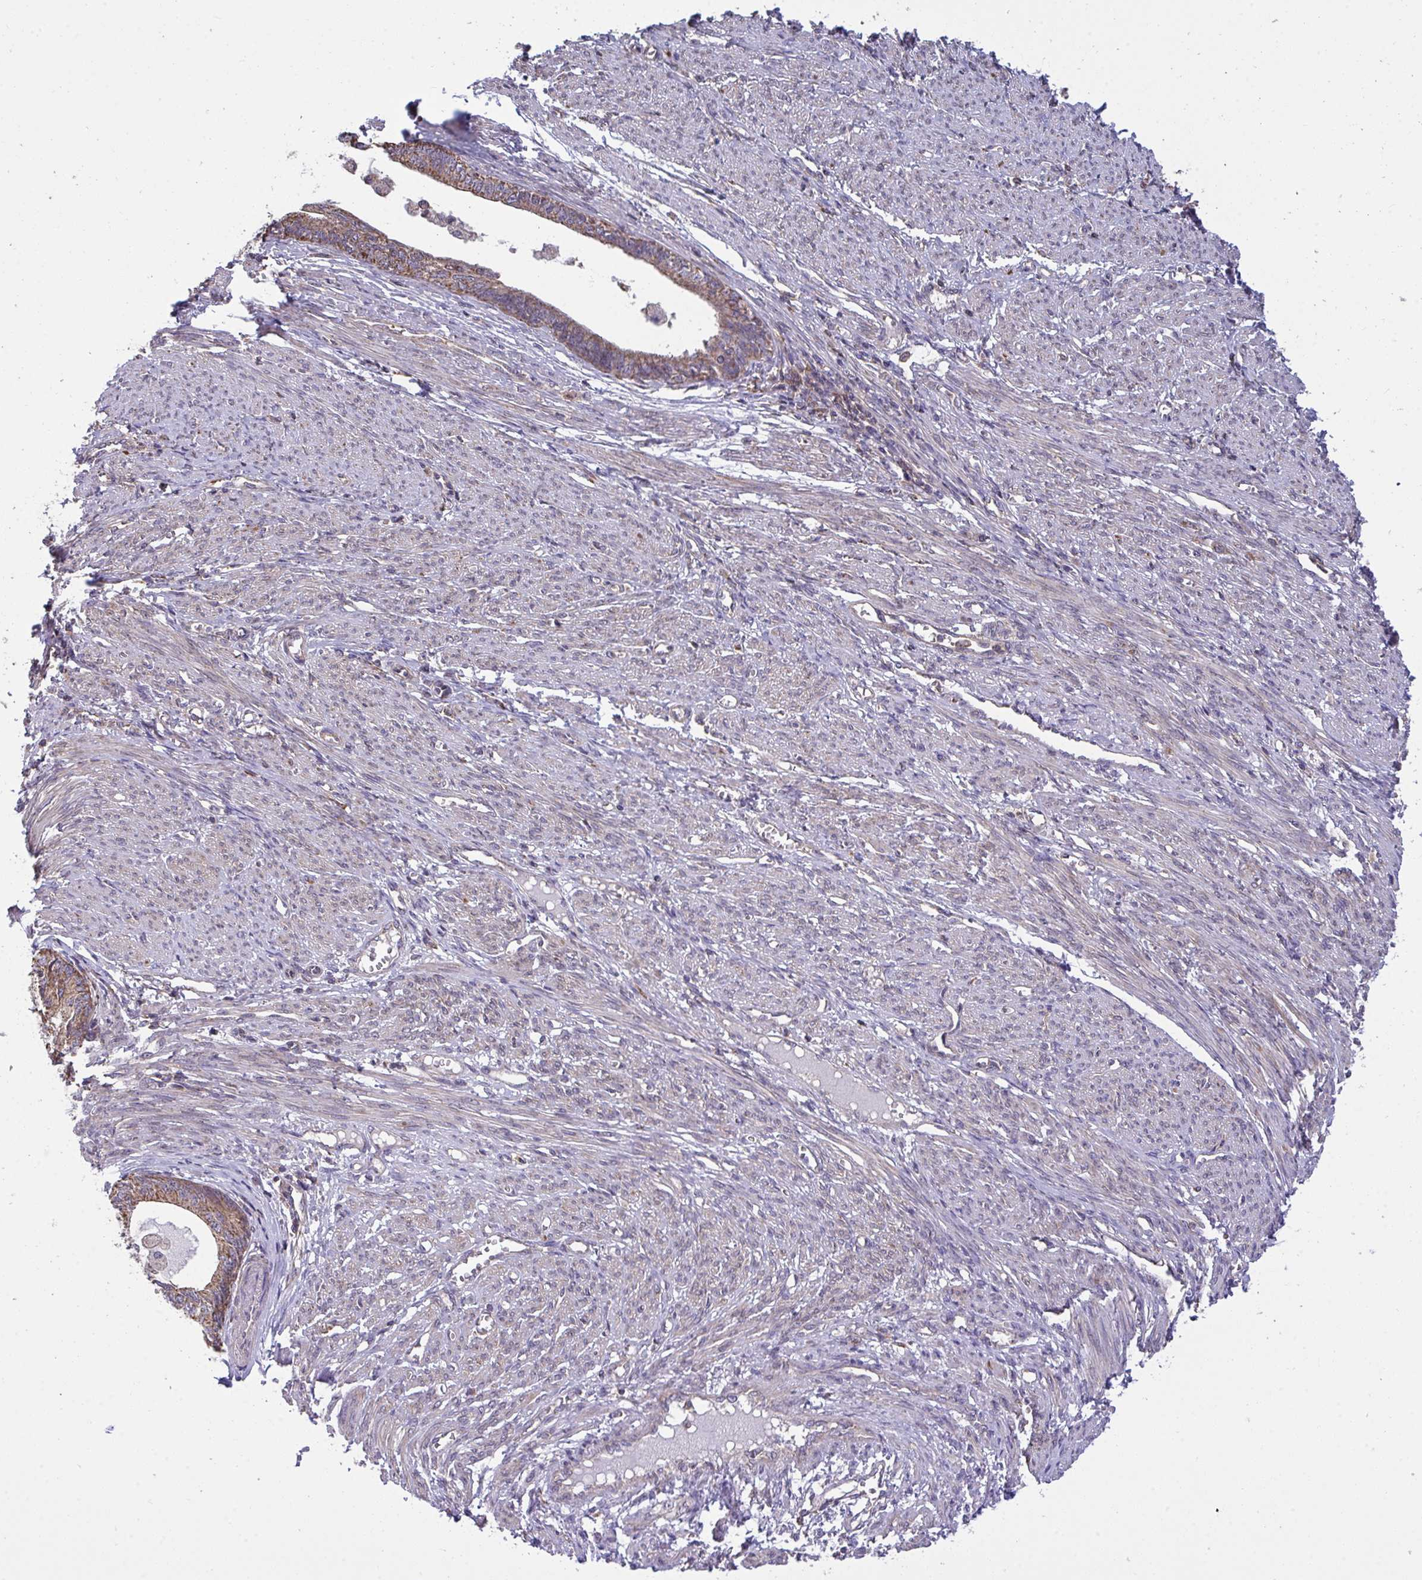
{"staining": {"intensity": "moderate", "quantity": ">75%", "location": "cytoplasmic/membranous"}, "tissue": "endometrial cancer", "cell_type": "Tumor cells", "image_type": "cancer", "snomed": [{"axis": "morphology", "description": "Adenocarcinoma, NOS"}, {"axis": "topography", "description": "Endometrium"}], "caption": "Adenocarcinoma (endometrial) was stained to show a protein in brown. There is medium levels of moderate cytoplasmic/membranous staining in approximately >75% of tumor cells. (IHC, brightfield microscopy, high magnification).", "gene": "PPM1H", "patient": {"sex": "female", "age": 68}}